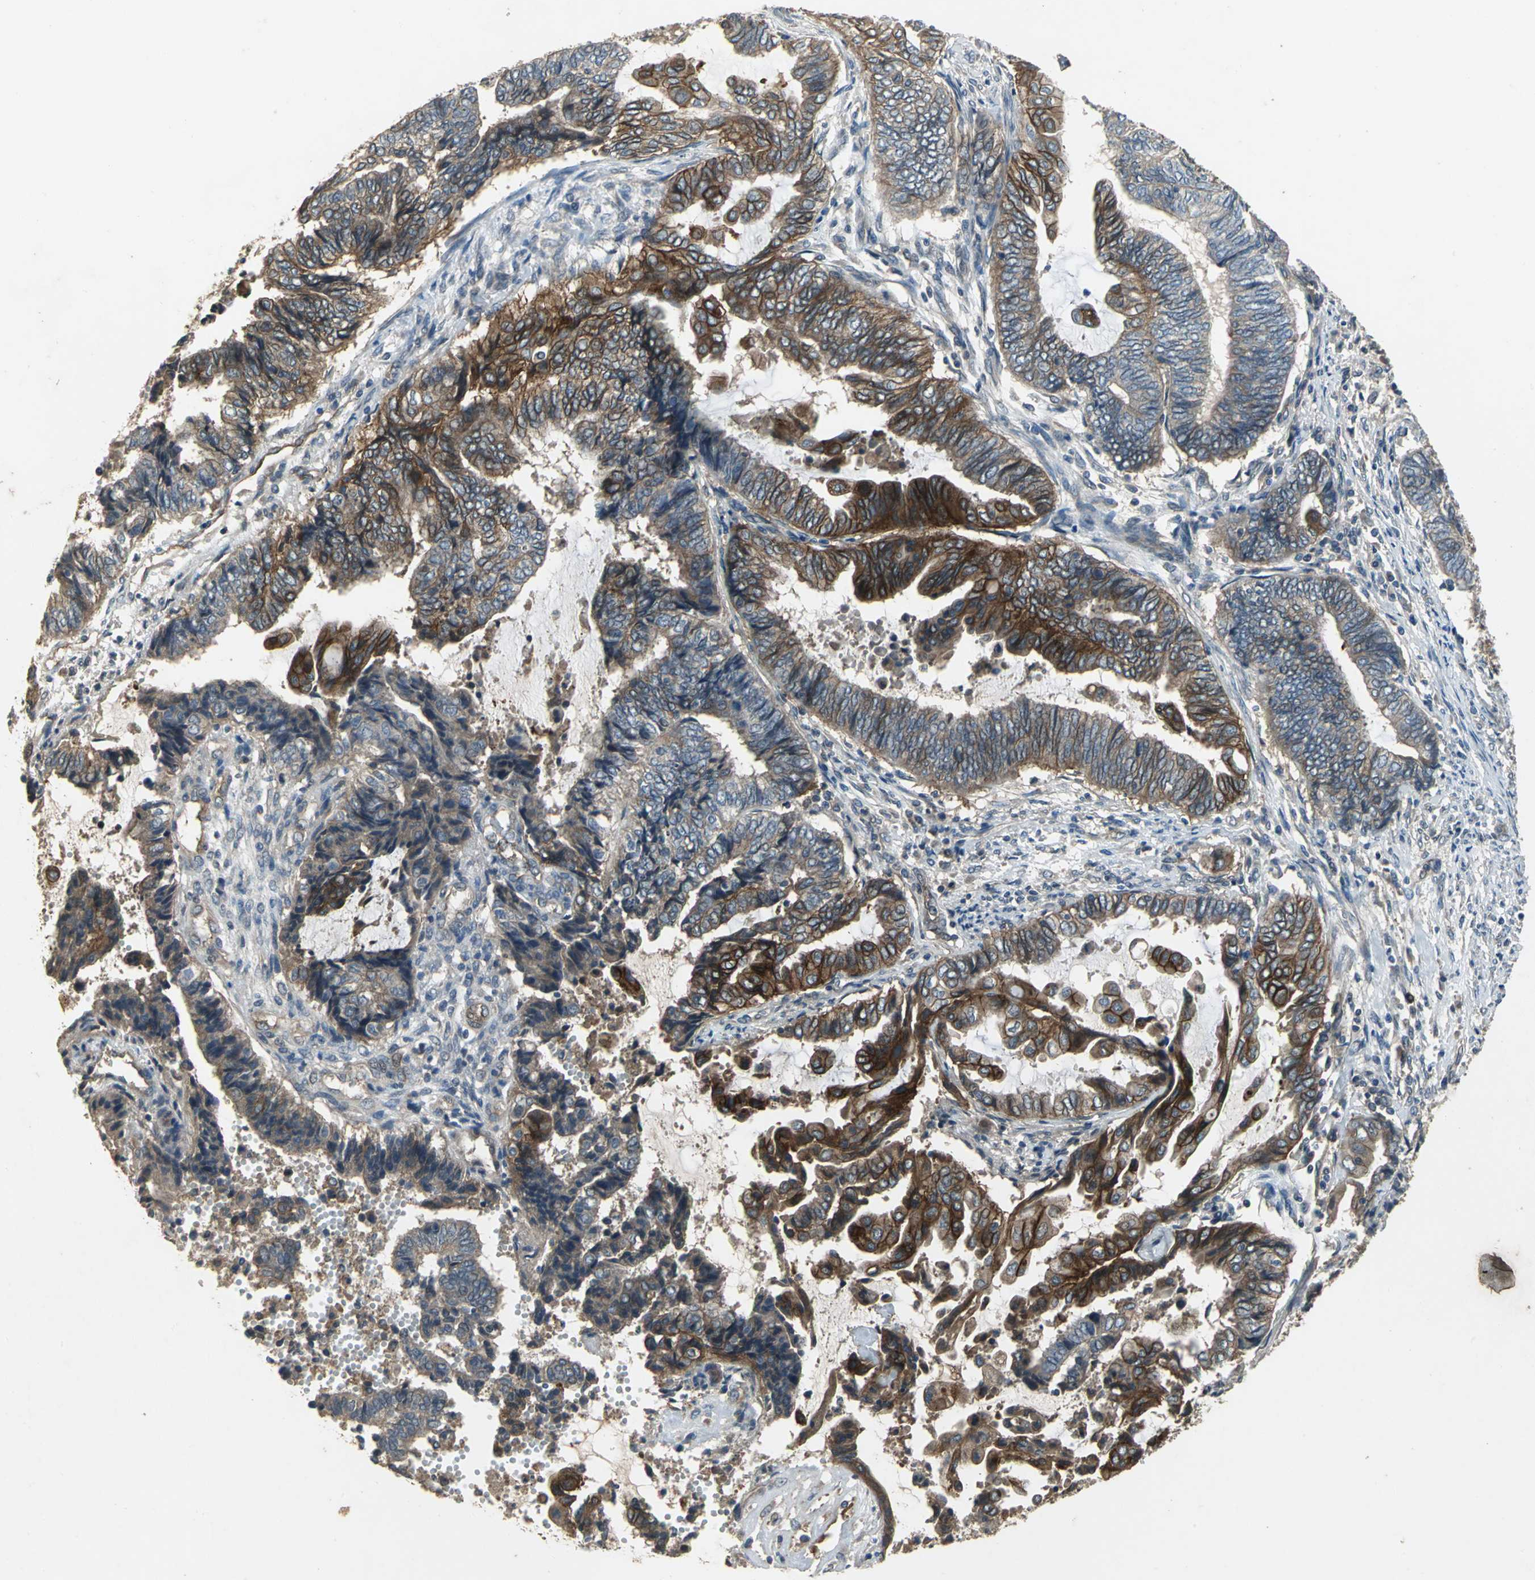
{"staining": {"intensity": "moderate", "quantity": ">75%", "location": "cytoplasmic/membranous"}, "tissue": "endometrial cancer", "cell_type": "Tumor cells", "image_type": "cancer", "snomed": [{"axis": "morphology", "description": "Adenocarcinoma, NOS"}, {"axis": "topography", "description": "Uterus"}, {"axis": "topography", "description": "Endometrium"}], "caption": "This is a histology image of IHC staining of adenocarcinoma (endometrial), which shows moderate staining in the cytoplasmic/membranous of tumor cells.", "gene": "MET", "patient": {"sex": "female", "age": 70}}